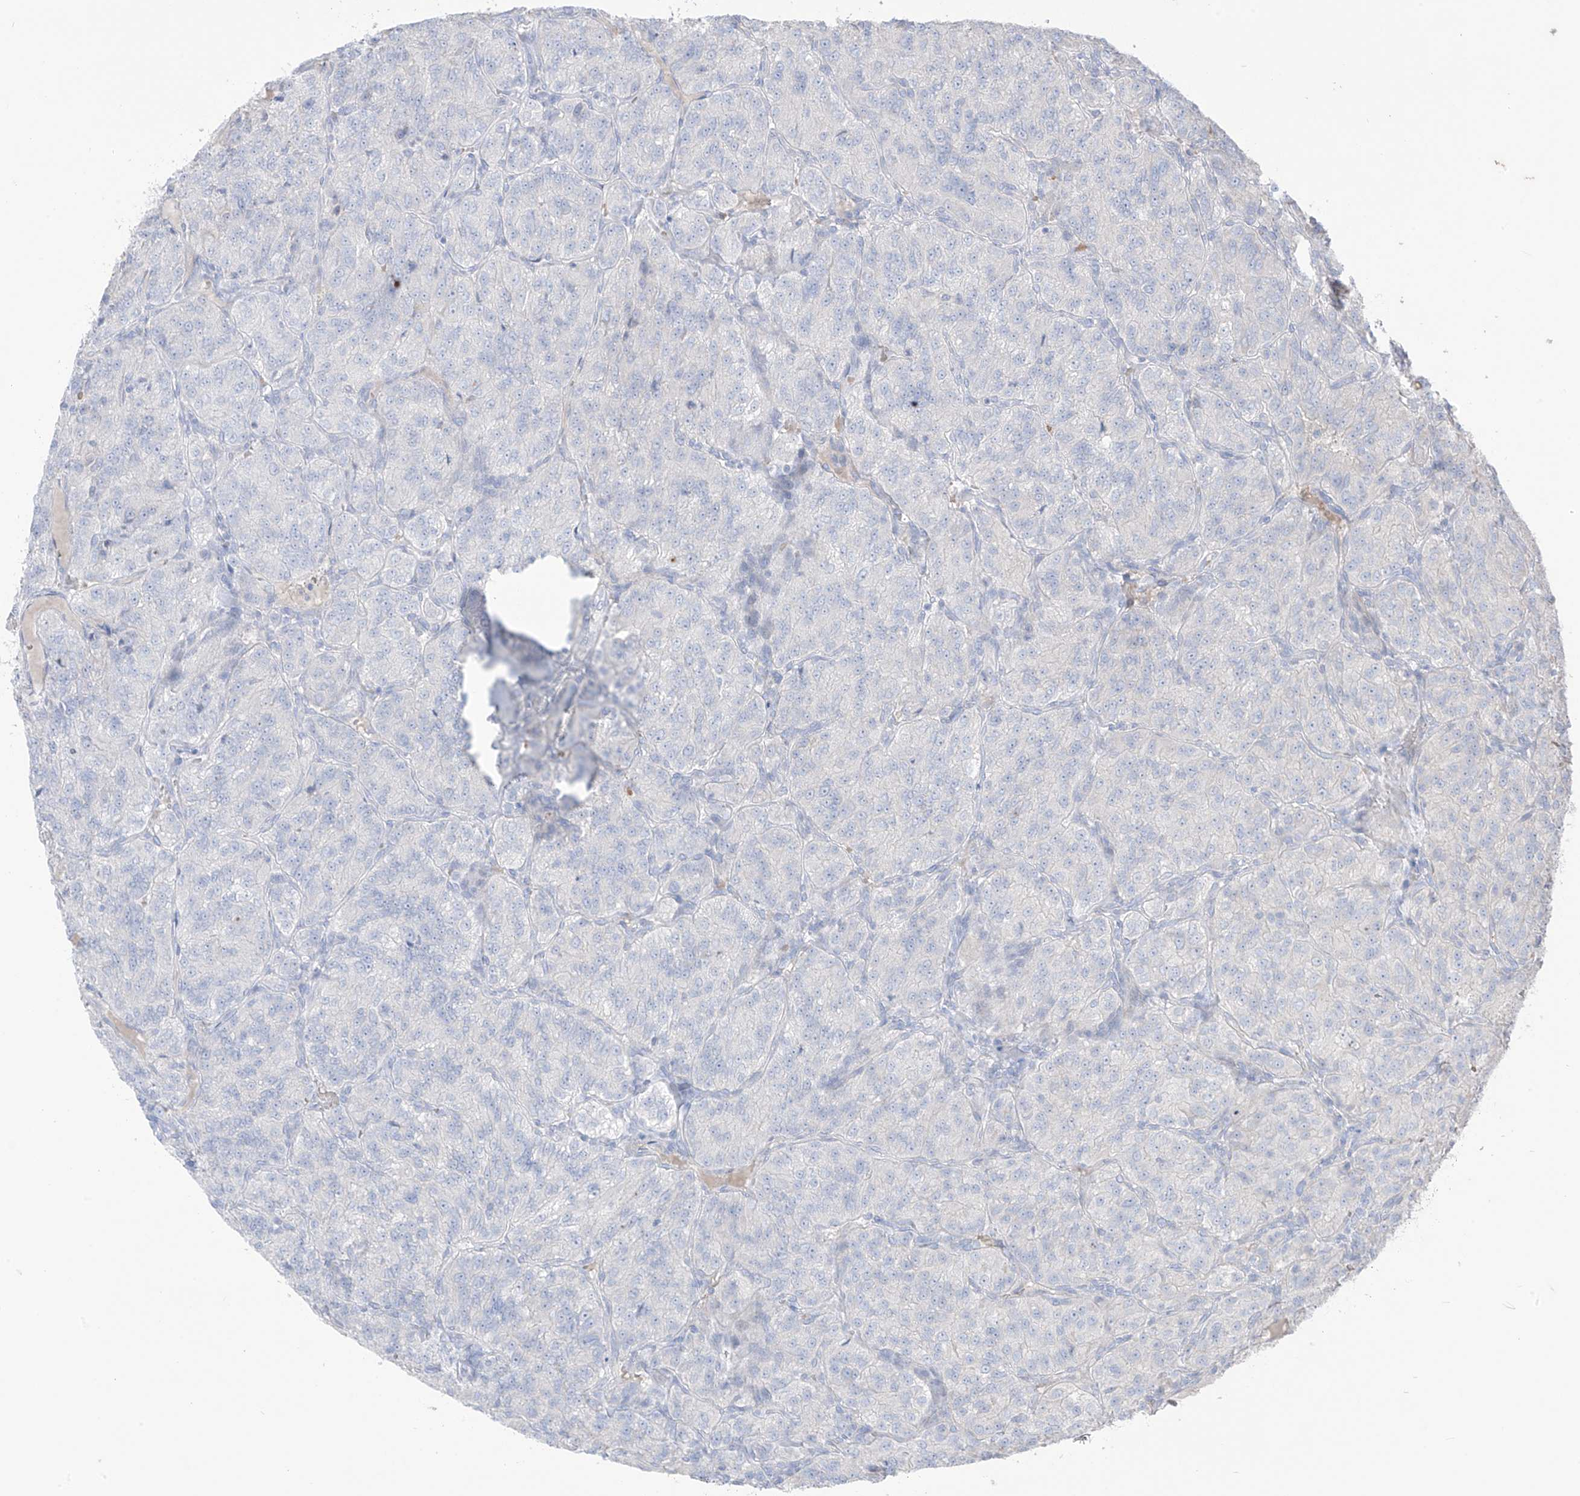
{"staining": {"intensity": "negative", "quantity": "none", "location": "none"}, "tissue": "renal cancer", "cell_type": "Tumor cells", "image_type": "cancer", "snomed": [{"axis": "morphology", "description": "Adenocarcinoma, NOS"}, {"axis": "topography", "description": "Kidney"}], "caption": "Tumor cells show no significant protein positivity in renal cancer.", "gene": "ASPRV1", "patient": {"sex": "female", "age": 63}}